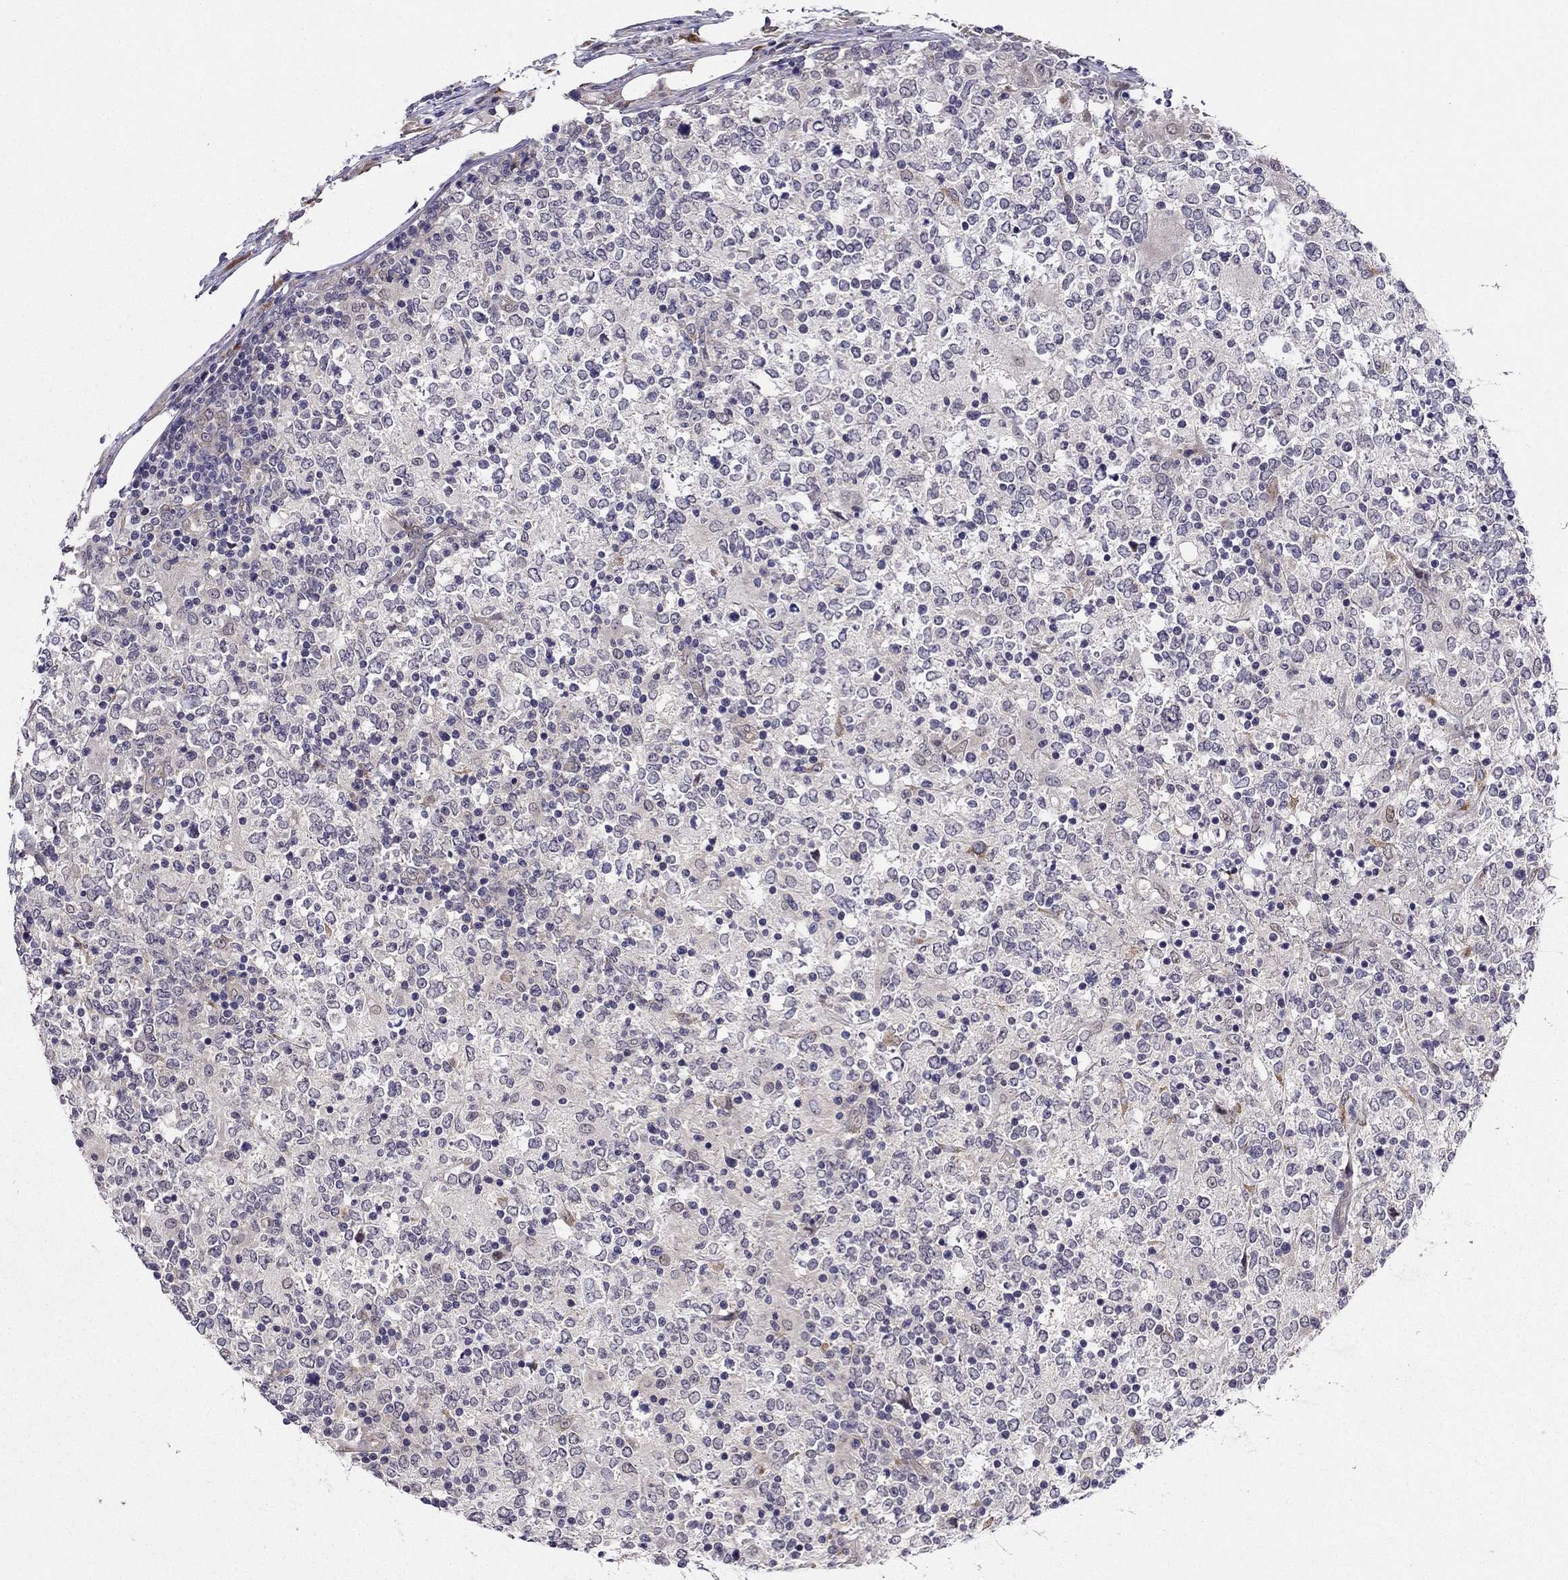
{"staining": {"intensity": "negative", "quantity": "none", "location": "none"}, "tissue": "lymphoma", "cell_type": "Tumor cells", "image_type": "cancer", "snomed": [{"axis": "morphology", "description": "Malignant lymphoma, non-Hodgkin's type, High grade"}, {"axis": "topography", "description": "Lymph node"}], "caption": "Immunohistochemistry image of neoplastic tissue: malignant lymphoma, non-Hodgkin's type (high-grade) stained with DAB exhibits no significant protein staining in tumor cells.", "gene": "ARHGEF28", "patient": {"sex": "female", "age": 84}}